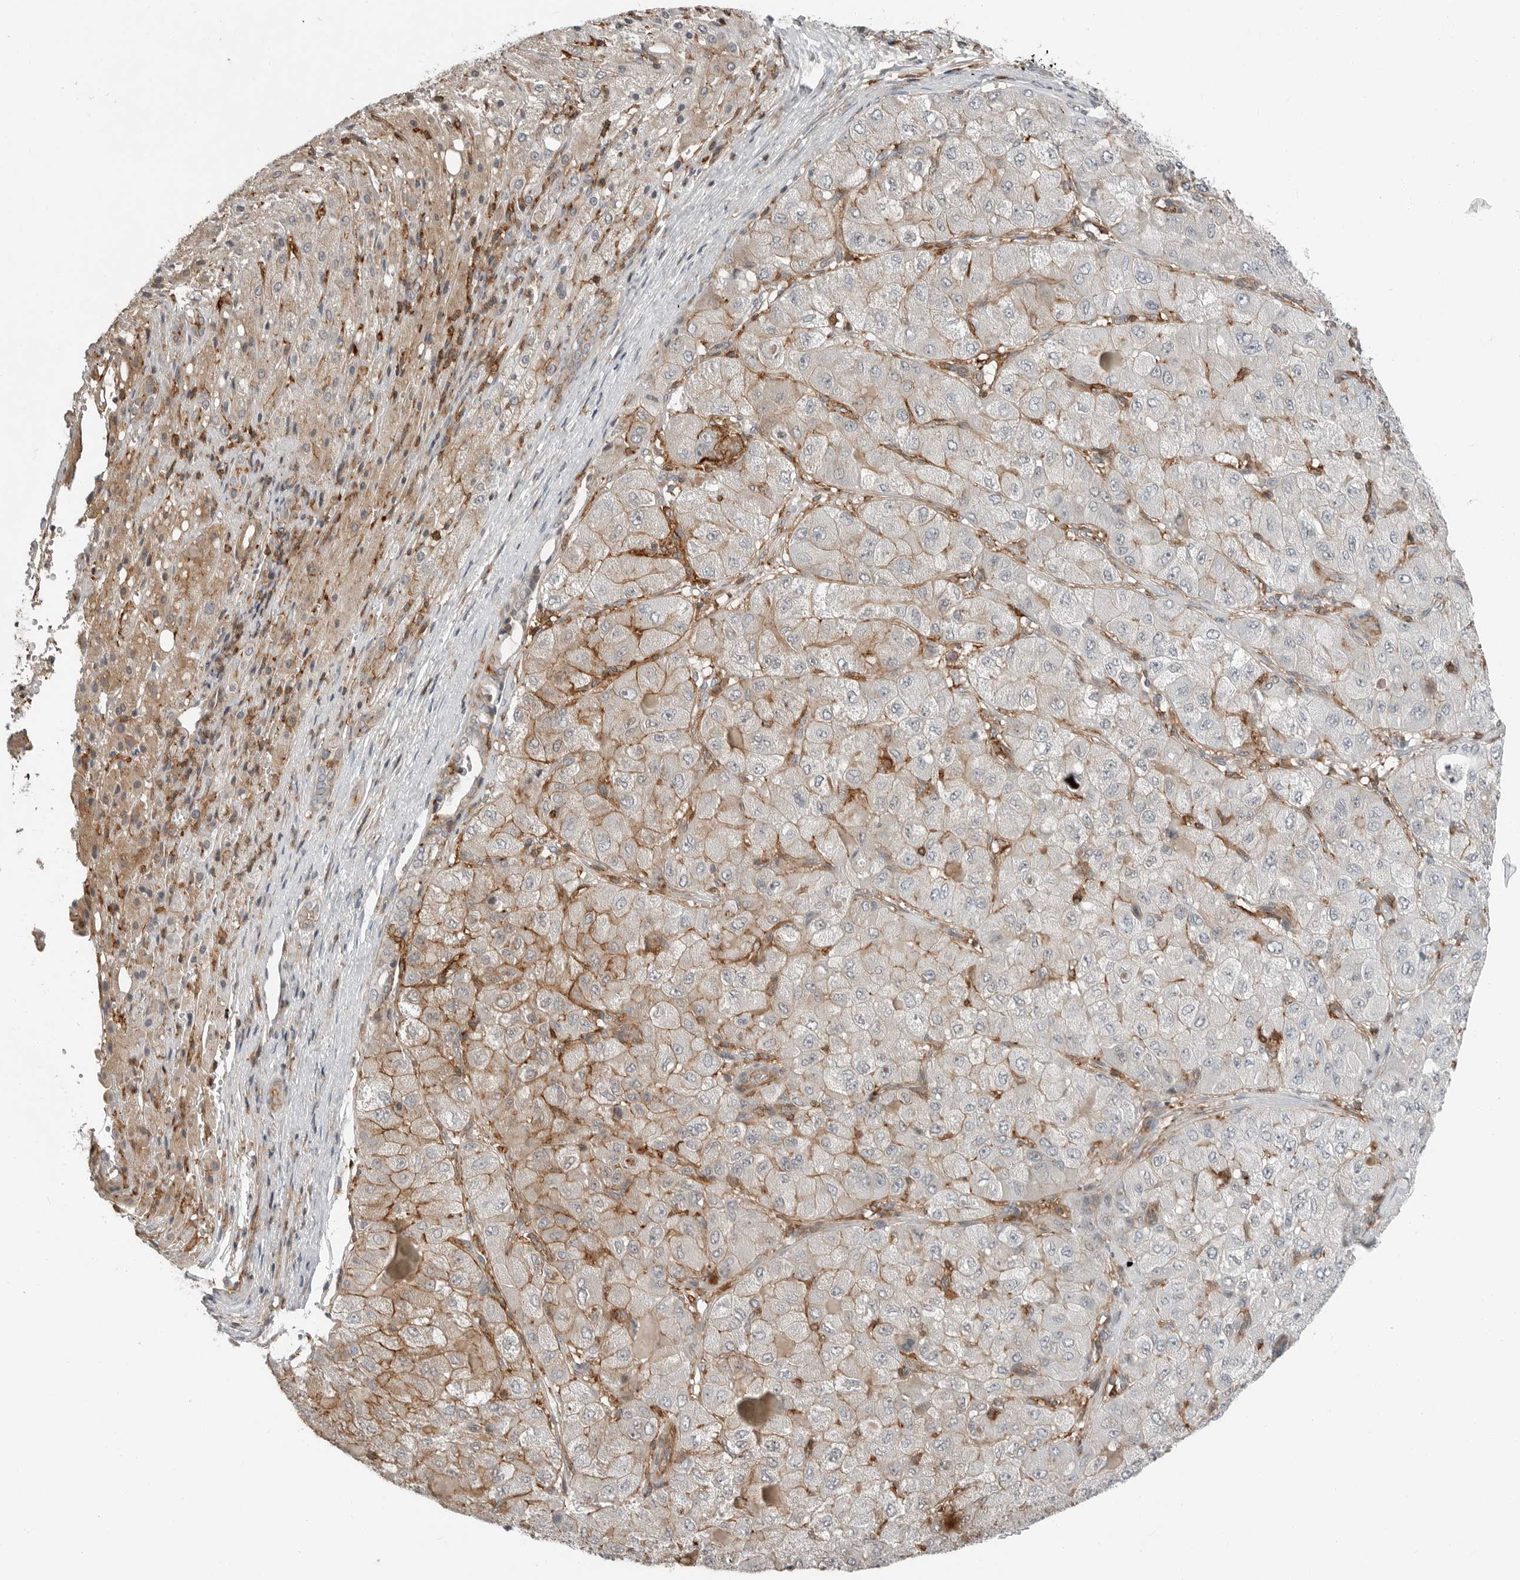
{"staining": {"intensity": "moderate", "quantity": "<25%", "location": "cytoplasmic/membranous"}, "tissue": "liver cancer", "cell_type": "Tumor cells", "image_type": "cancer", "snomed": [{"axis": "morphology", "description": "Carcinoma, Hepatocellular, NOS"}, {"axis": "topography", "description": "Liver"}], "caption": "Liver cancer stained with immunohistochemistry (IHC) demonstrates moderate cytoplasmic/membranous staining in about <25% of tumor cells. Immunohistochemistry (ihc) stains the protein of interest in brown and the nuclei are stained blue.", "gene": "LEFTY2", "patient": {"sex": "male", "age": 80}}